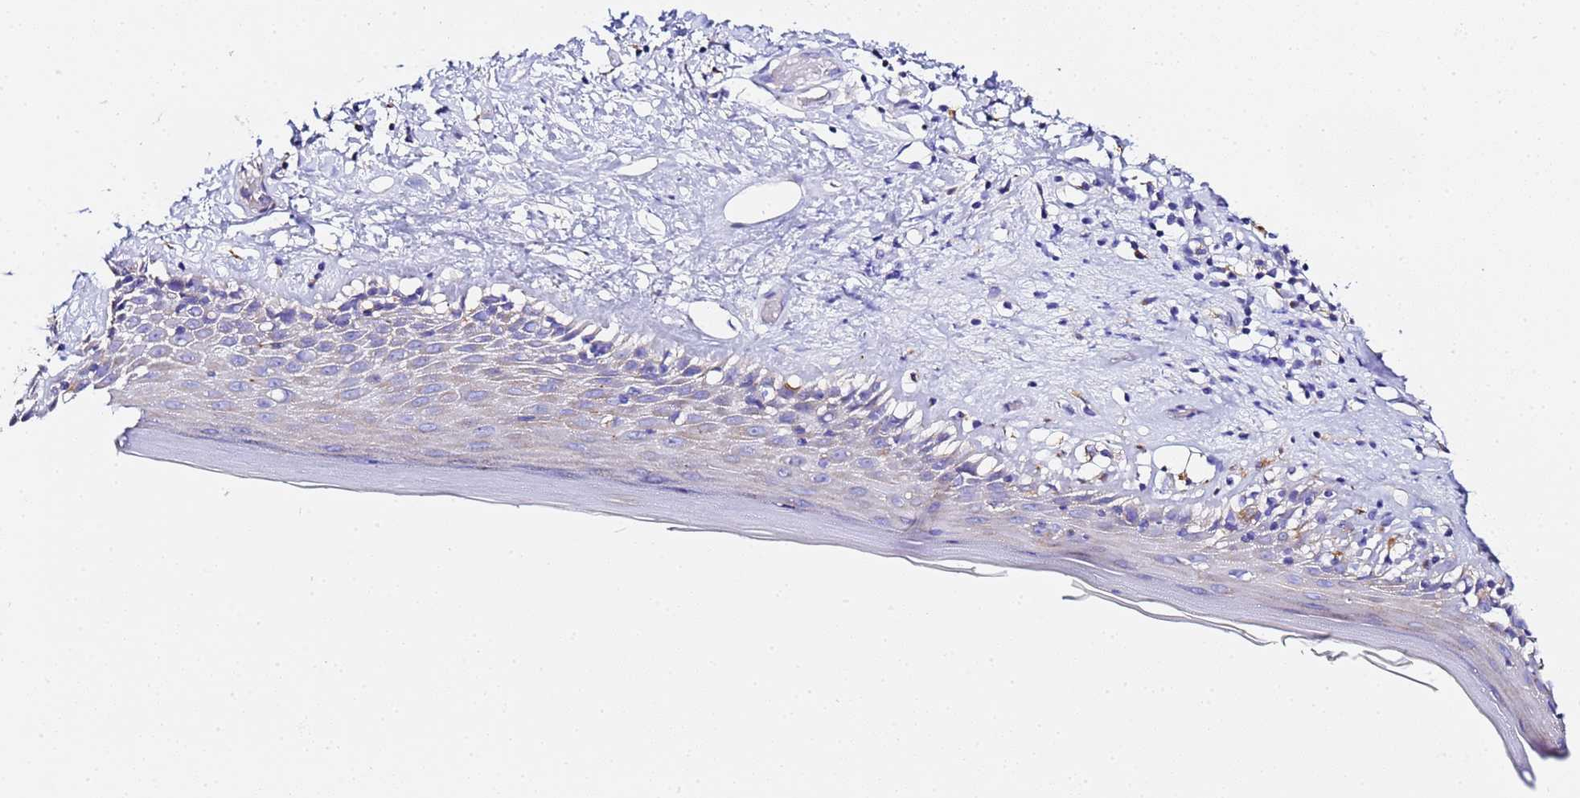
{"staining": {"intensity": "moderate", "quantity": "<25%", "location": "cytoplasmic/membranous"}, "tissue": "skin", "cell_type": "Epidermal cells", "image_type": "normal", "snomed": [{"axis": "morphology", "description": "Normal tissue, NOS"}, {"axis": "topography", "description": "Adipose tissue"}, {"axis": "topography", "description": "Vascular tissue"}, {"axis": "topography", "description": "Vulva"}, {"axis": "topography", "description": "Peripheral nerve tissue"}], "caption": "Epidermal cells display moderate cytoplasmic/membranous staining in approximately <25% of cells in benign skin. The staining was performed using DAB, with brown indicating positive protein expression. Nuclei are stained blue with hematoxylin.", "gene": "VTI1B", "patient": {"sex": "female", "age": 86}}